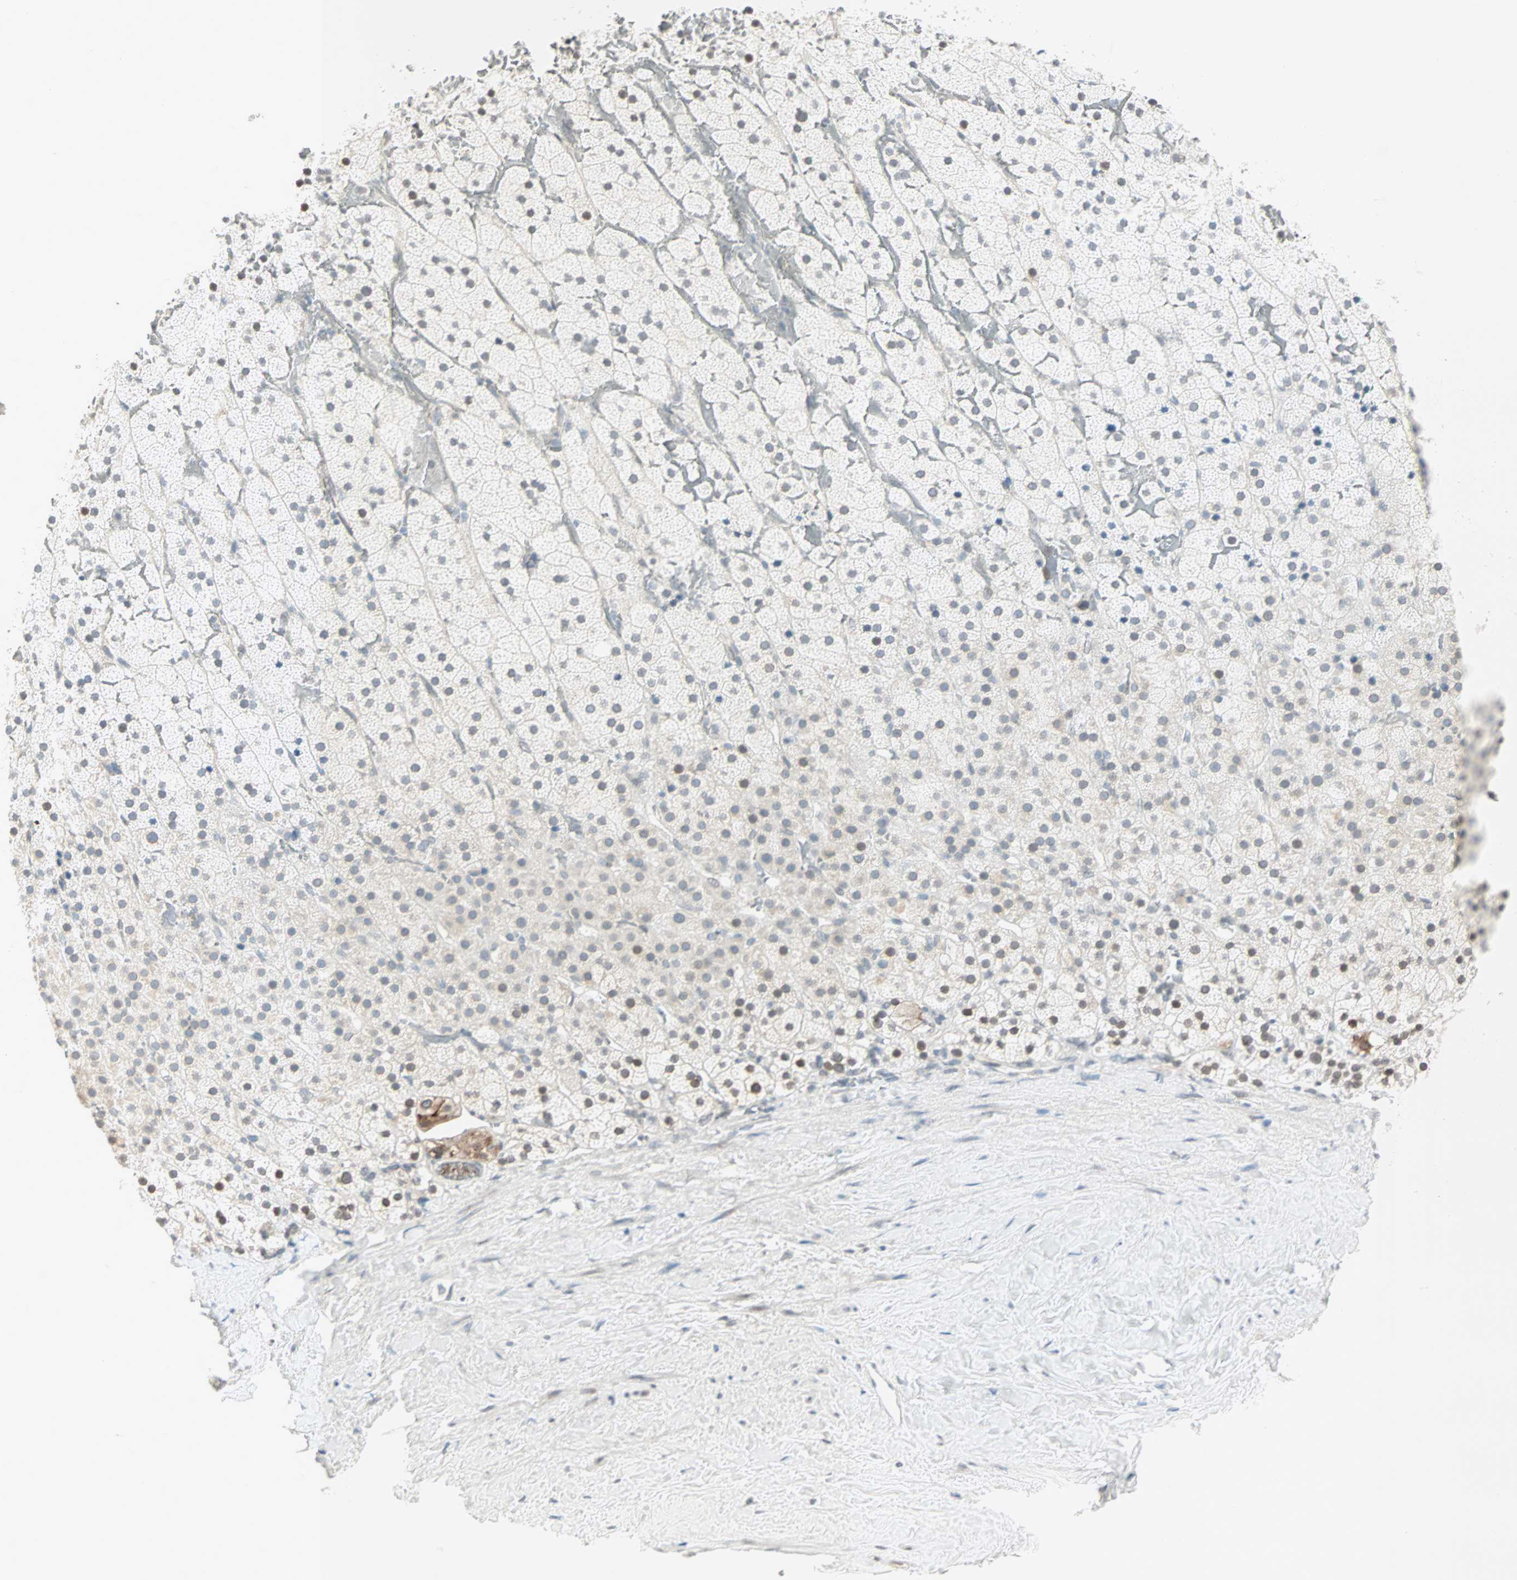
{"staining": {"intensity": "weak", "quantity": "<25%", "location": "nuclear"}, "tissue": "adrenal gland", "cell_type": "Glandular cells", "image_type": "normal", "snomed": [{"axis": "morphology", "description": "Normal tissue, NOS"}, {"axis": "topography", "description": "Adrenal gland"}], "caption": "The photomicrograph displays no staining of glandular cells in unremarkable adrenal gland.", "gene": "BCAN", "patient": {"sex": "male", "age": 35}}